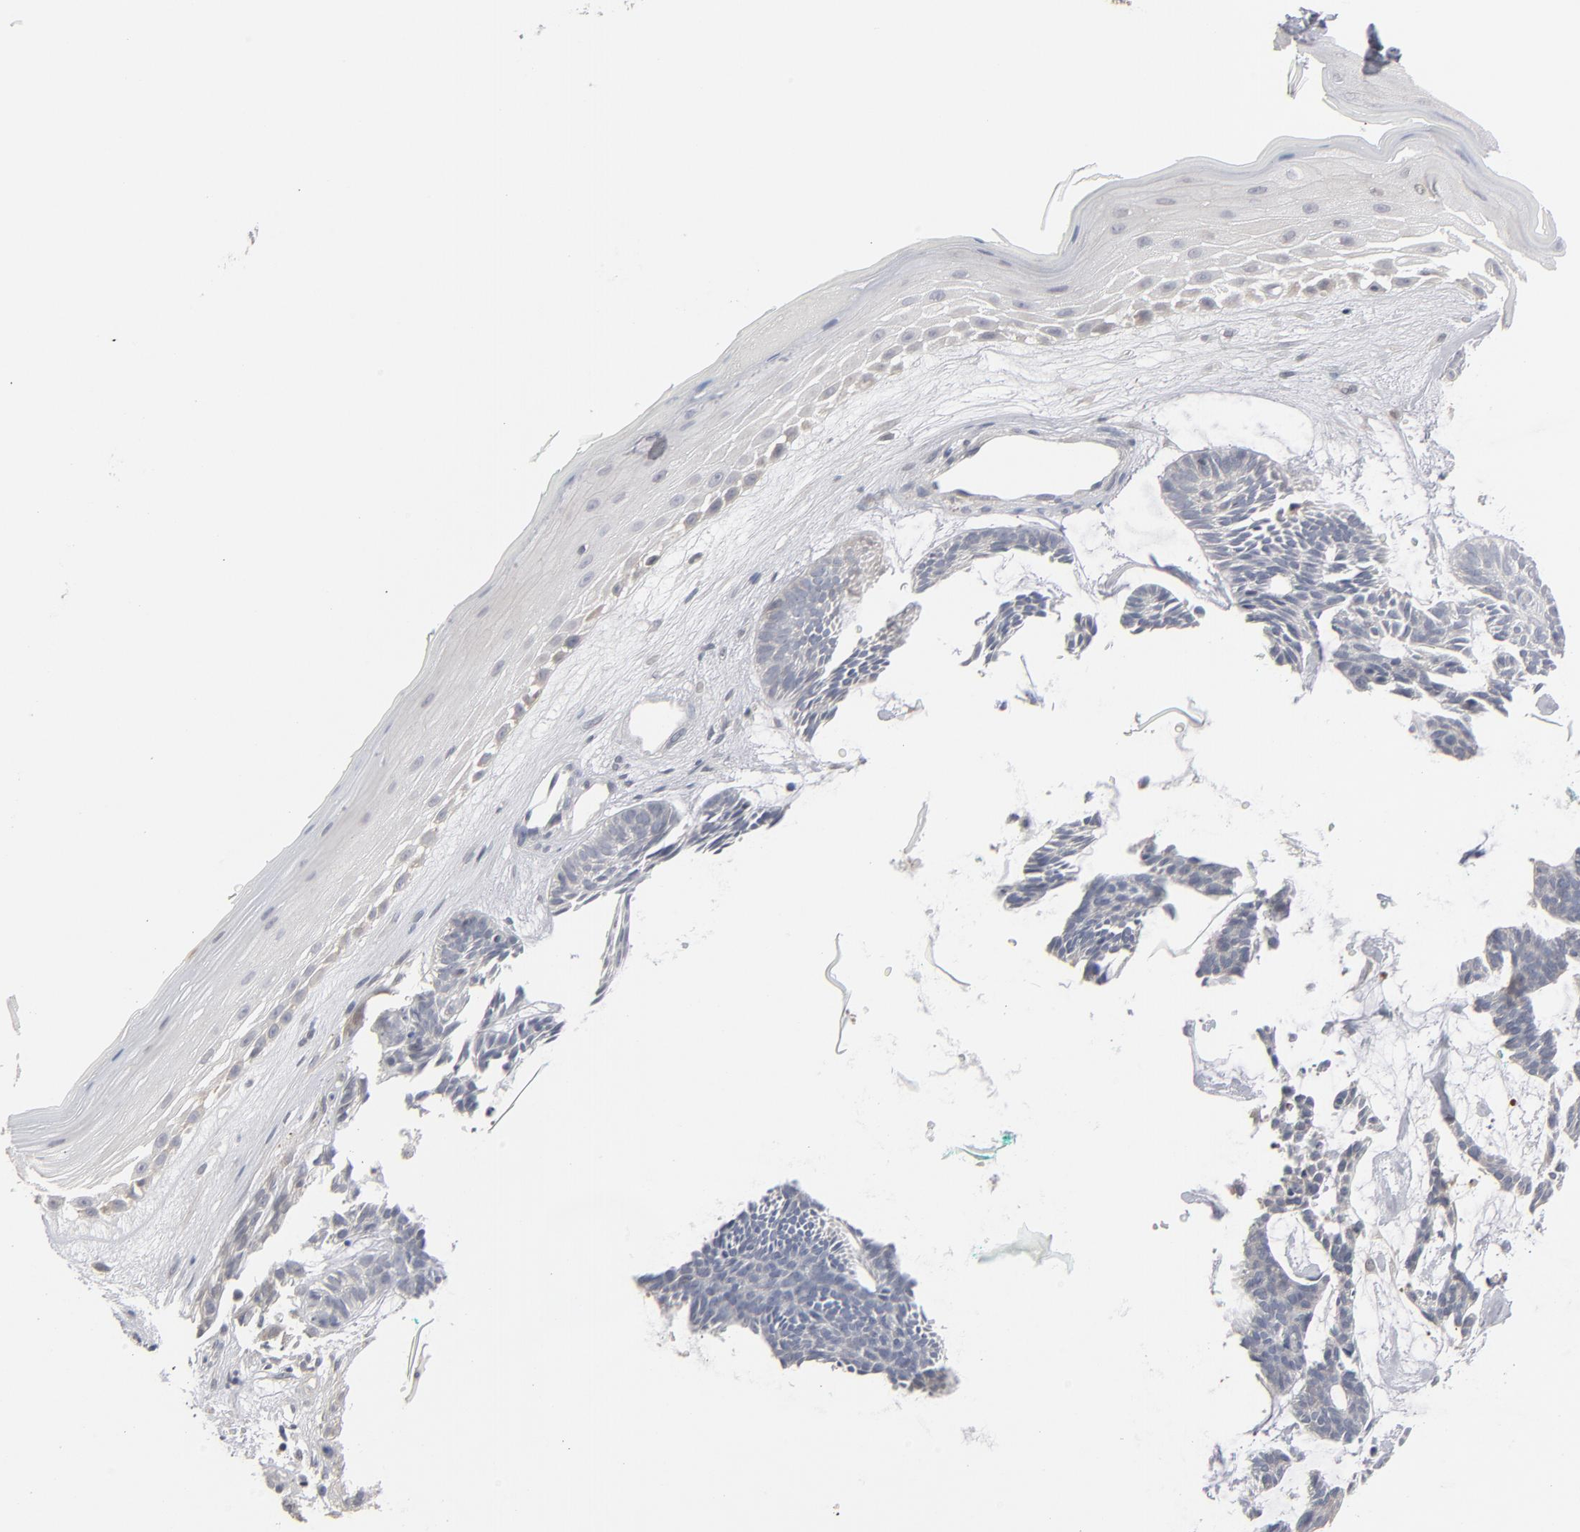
{"staining": {"intensity": "negative", "quantity": "none", "location": "none"}, "tissue": "skin cancer", "cell_type": "Tumor cells", "image_type": "cancer", "snomed": [{"axis": "morphology", "description": "Basal cell carcinoma"}, {"axis": "topography", "description": "Skin"}], "caption": "Skin cancer was stained to show a protein in brown. There is no significant staining in tumor cells.", "gene": "STAT4", "patient": {"sex": "male", "age": 75}}